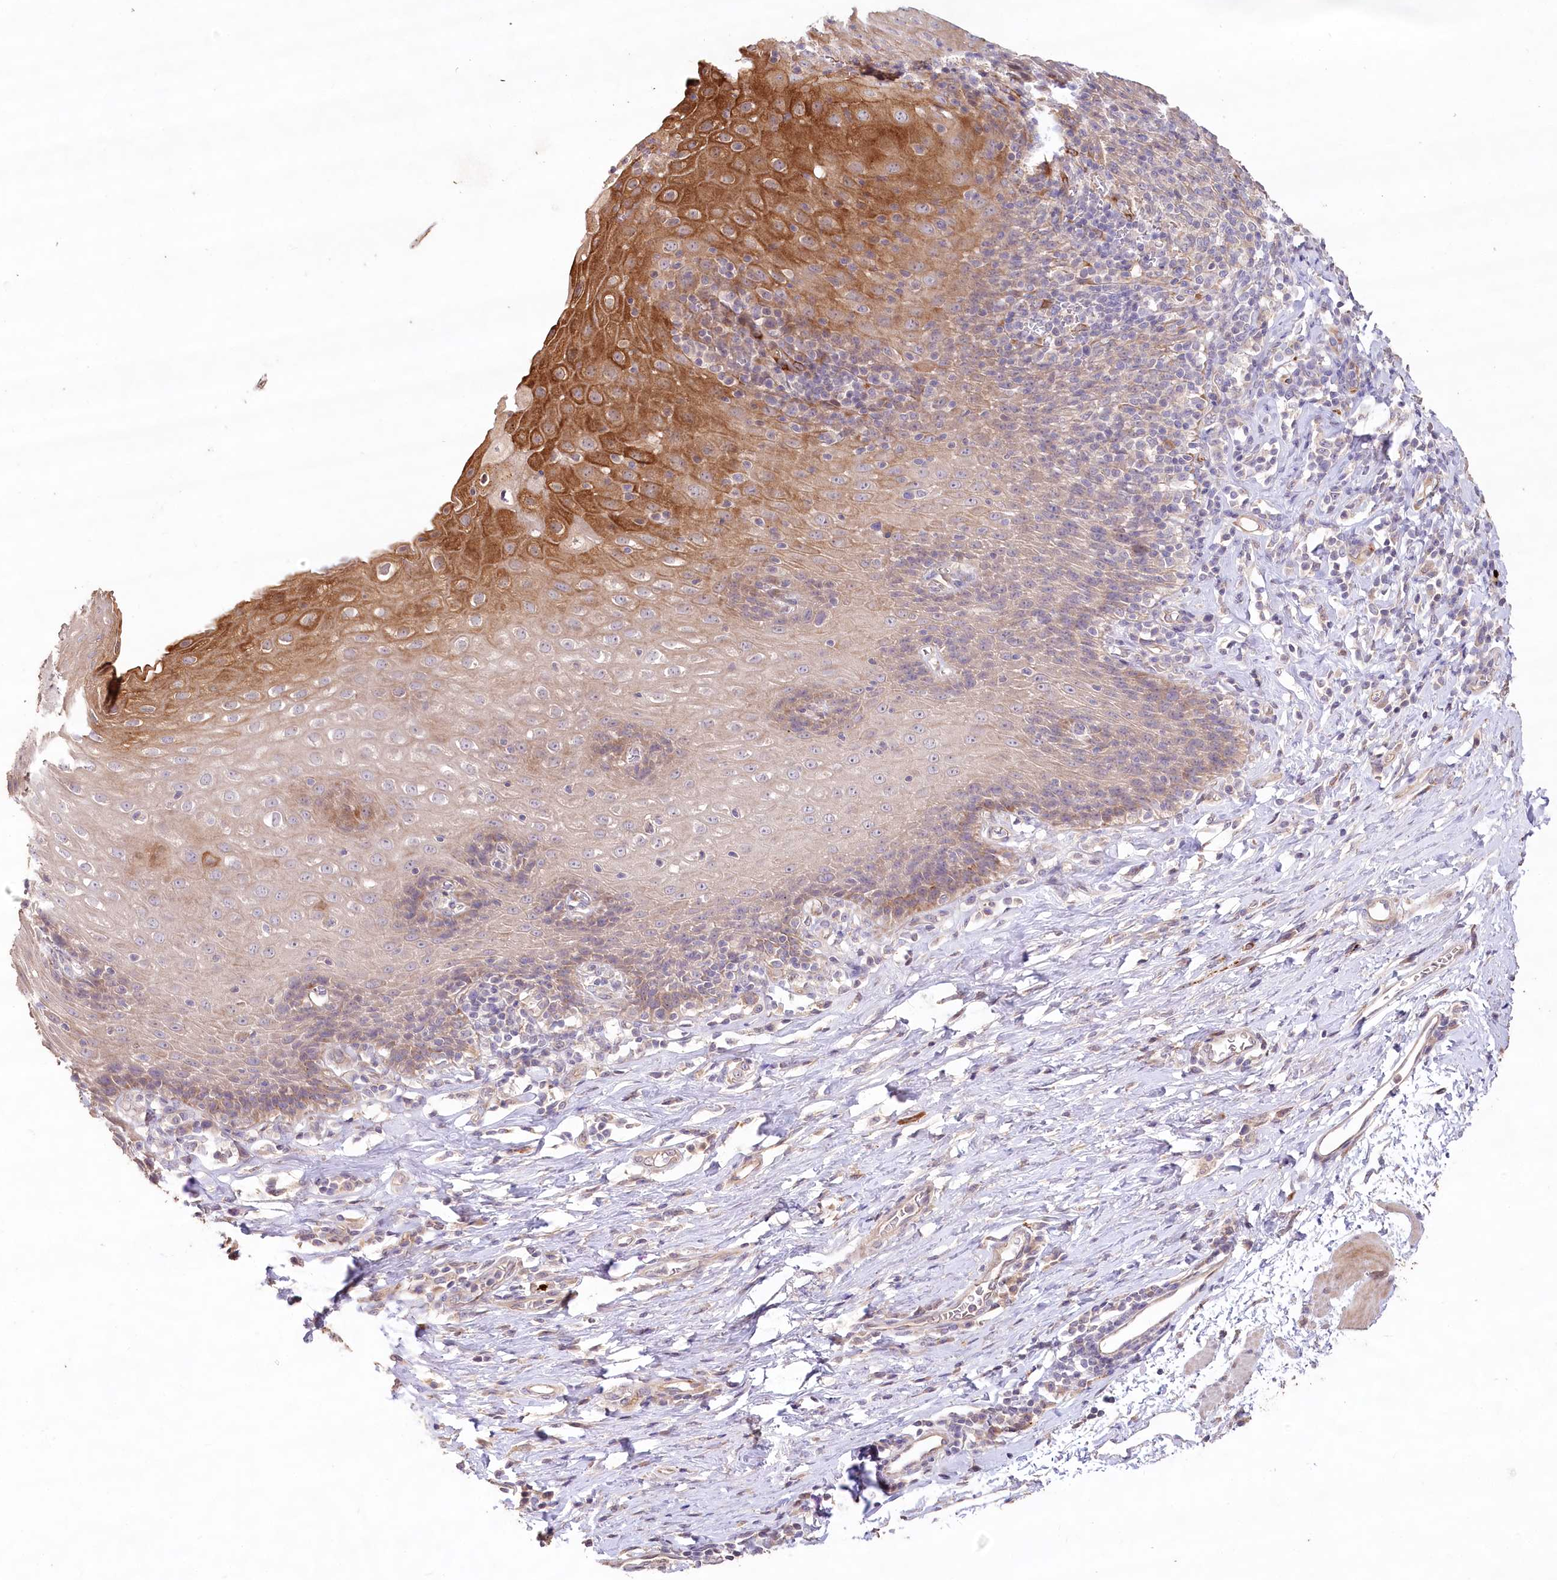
{"staining": {"intensity": "moderate", "quantity": "25%-75%", "location": "cytoplasmic/membranous"}, "tissue": "esophagus", "cell_type": "Squamous epithelial cells", "image_type": "normal", "snomed": [{"axis": "morphology", "description": "Normal tissue, NOS"}, {"axis": "topography", "description": "Esophagus"}], "caption": "A medium amount of moderate cytoplasmic/membranous staining is present in approximately 25%-75% of squamous epithelial cells in benign esophagus. Using DAB (brown) and hematoxylin (blue) stains, captured at high magnification using brightfield microscopy.", "gene": "IRAK1BP1", "patient": {"sex": "female", "age": 61}}